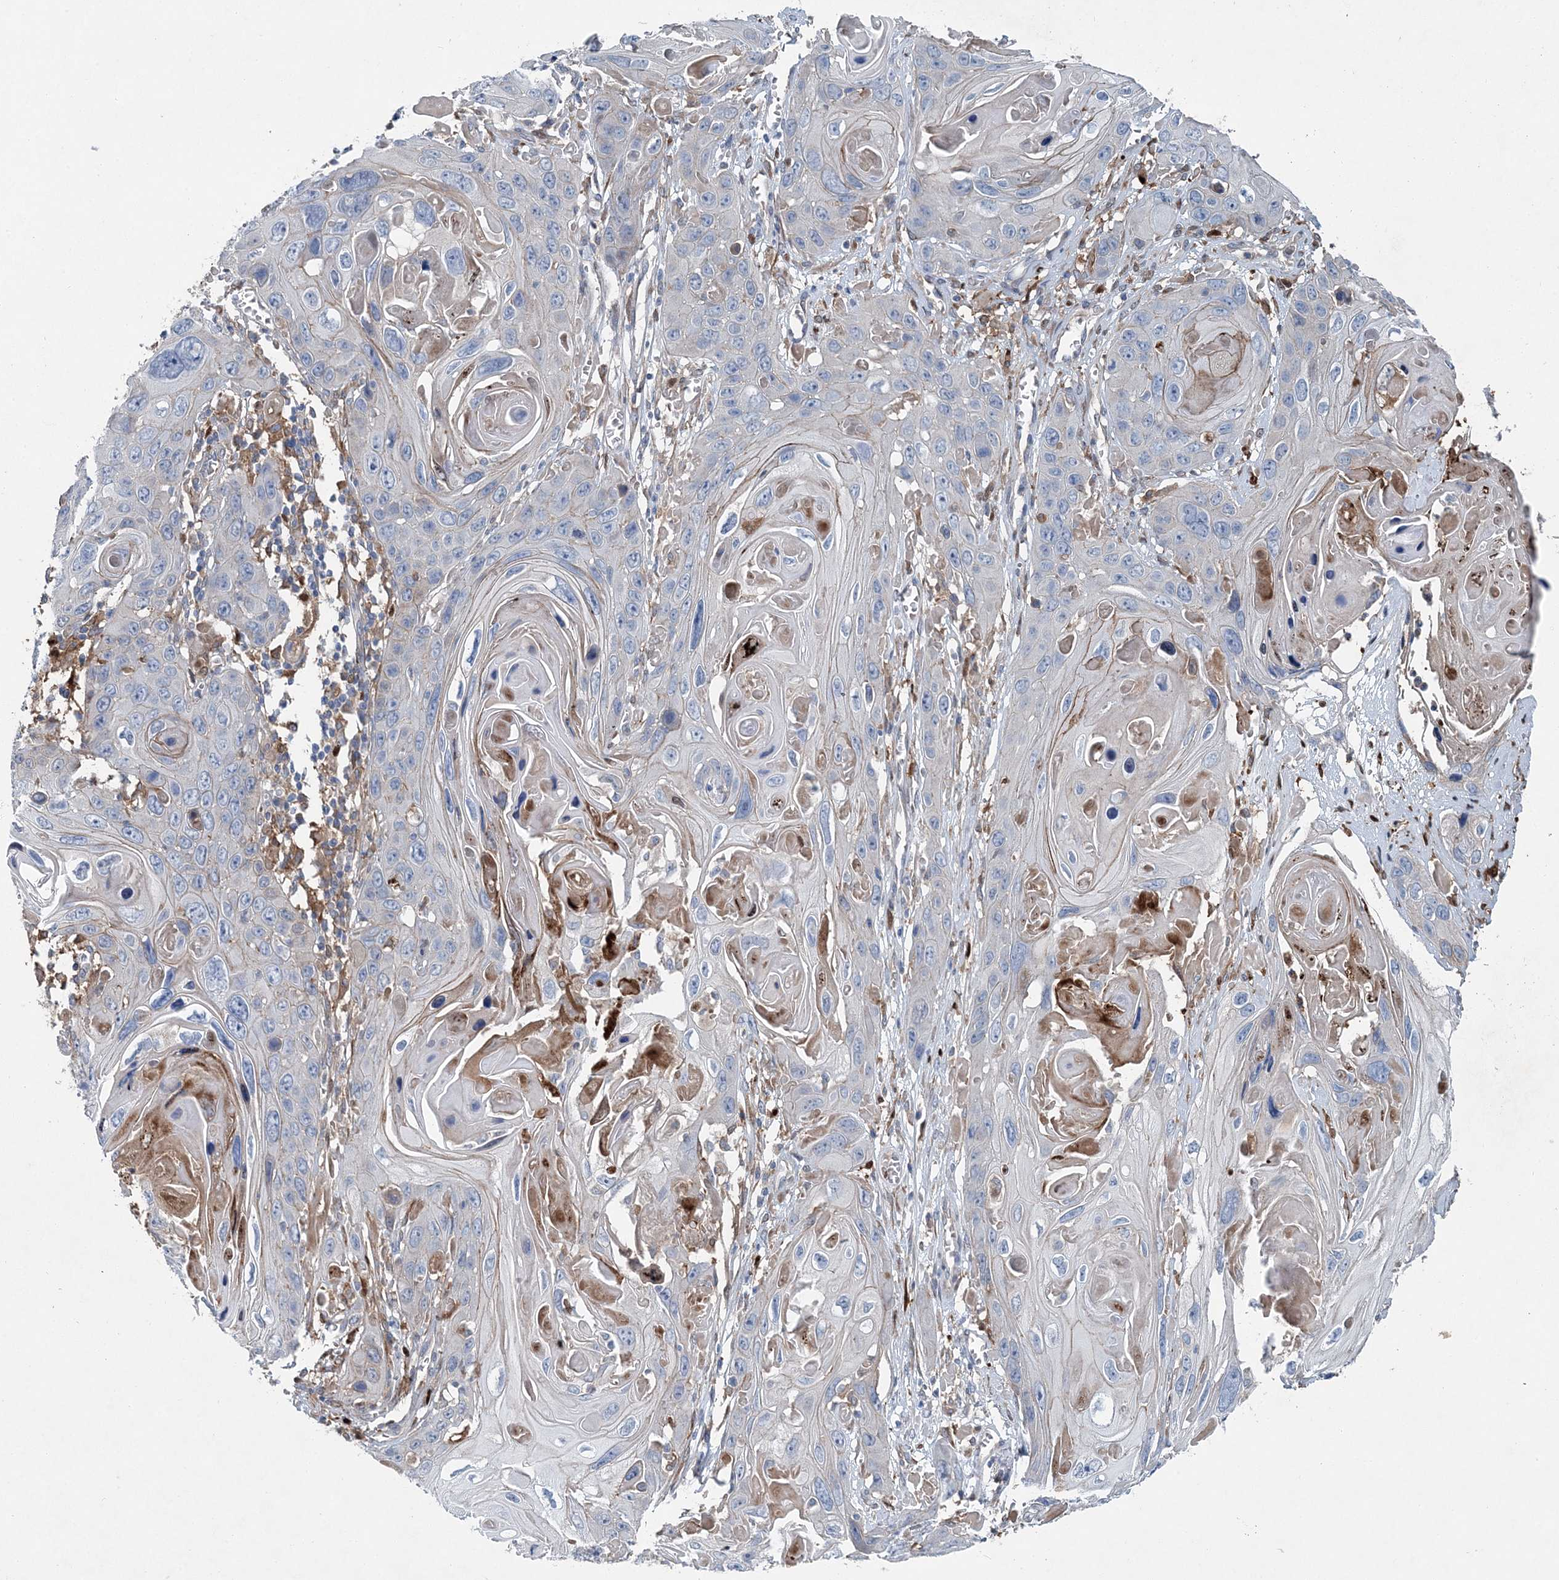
{"staining": {"intensity": "negative", "quantity": "none", "location": "none"}, "tissue": "skin cancer", "cell_type": "Tumor cells", "image_type": "cancer", "snomed": [{"axis": "morphology", "description": "Squamous cell carcinoma, NOS"}, {"axis": "topography", "description": "Skin"}], "caption": "There is no significant expression in tumor cells of squamous cell carcinoma (skin).", "gene": "SPOPL", "patient": {"sex": "male", "age": 55}}